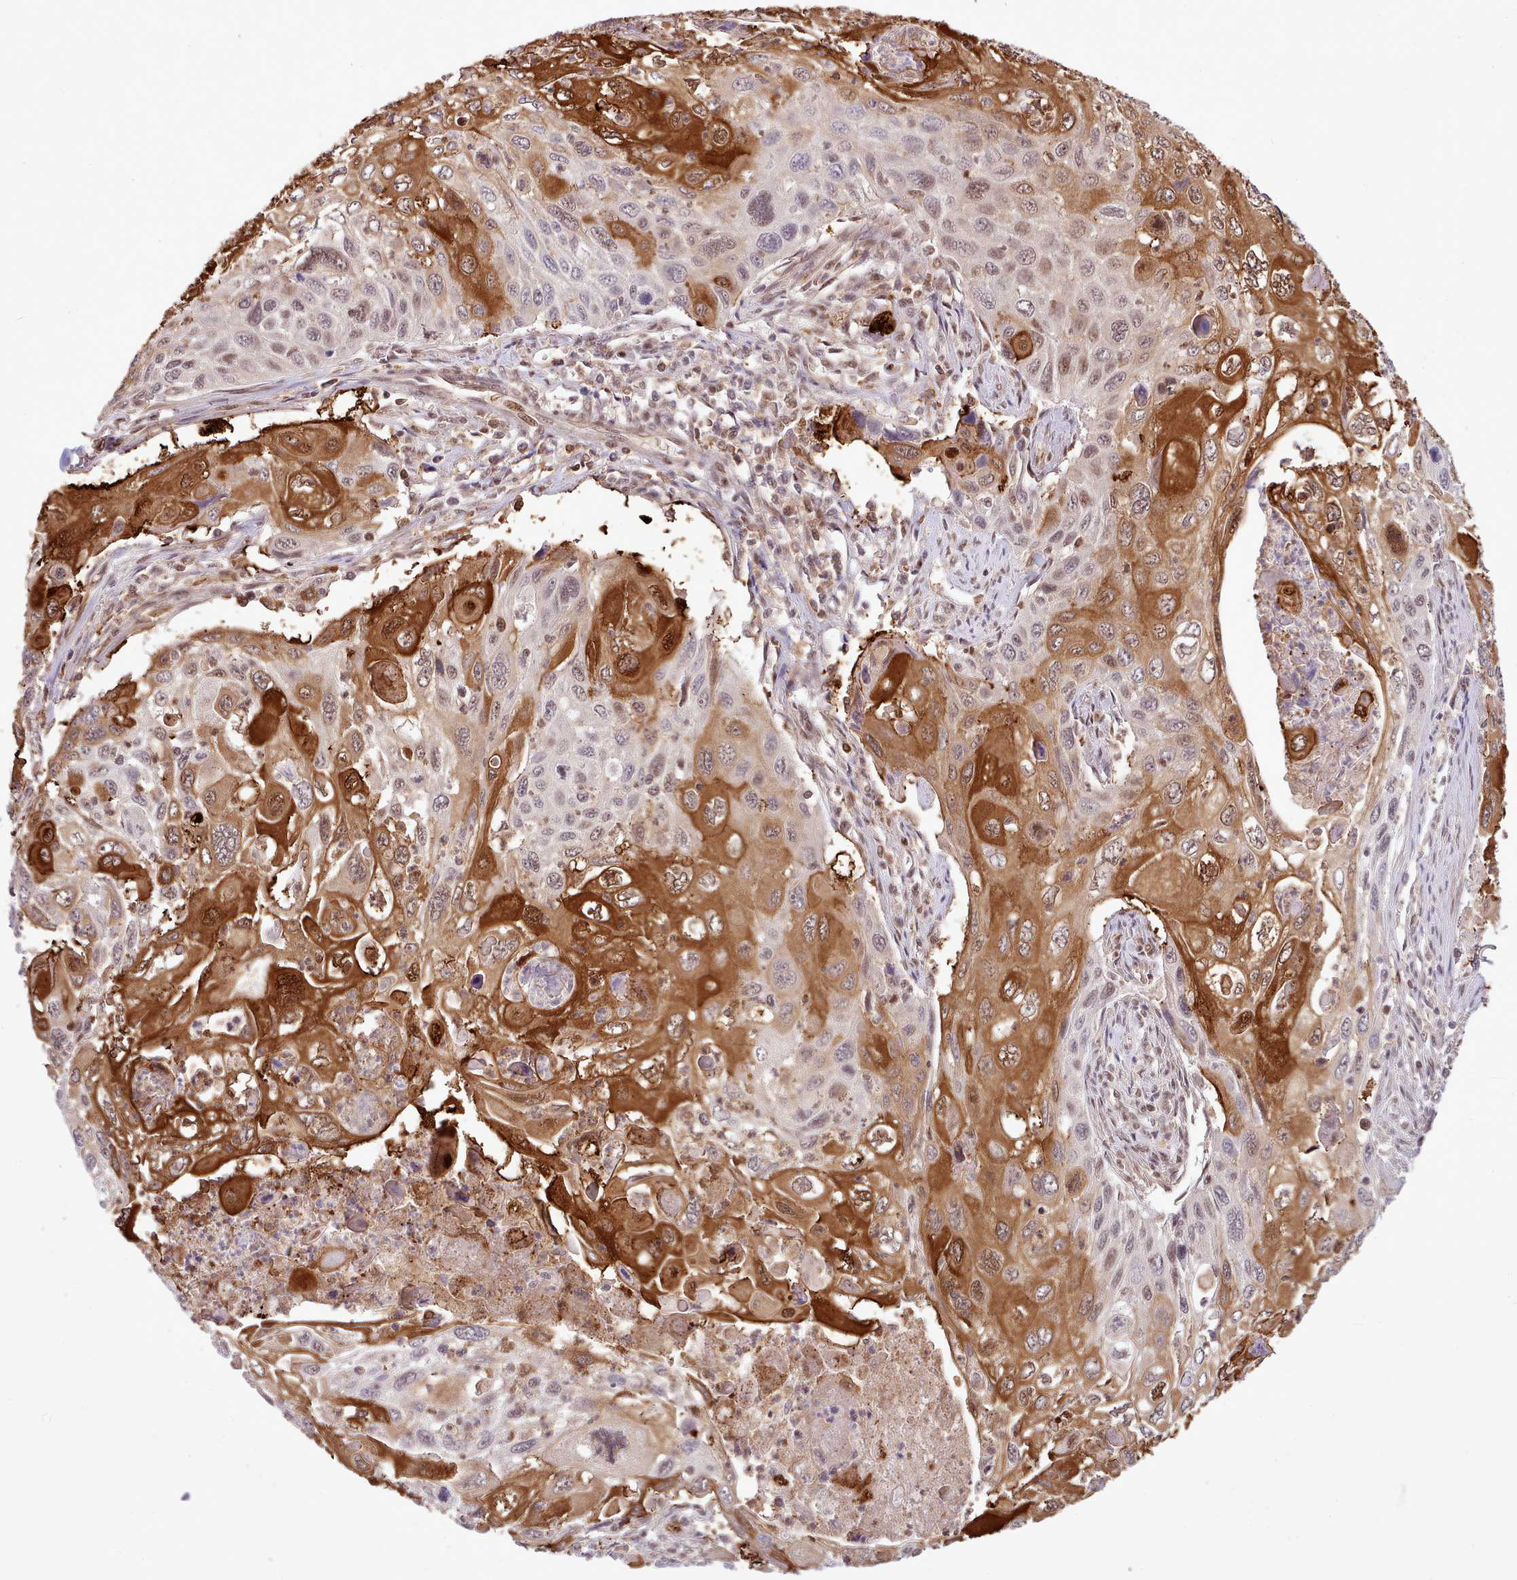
{"staining": {"intensity": "strong", "quantity": "25%-75%", "location": "cytoplasmic/membranous,nuclear"}, "tissue": "cervical cancer", "cell_type": "Tumor cells", "image_type": "cancer", "snomed": [{"axis": "morphology", "description": "Squamous cell carcinoma, NOS"}, {"axis": "topography", "description": "Cervix"}], "caption": "Tumor cells exhibit high levels of strong cytoplasmic/membranous and nuclear expression in about 25%-75% of cells in cervical squamous cell carcinoma. (DAB (3,3'-diaminobenzidine) IHC, brown staining for protein, blue staining for nuclei).", "gene": "HOXB7", "patient": {"sex": "female", "age": 70}}